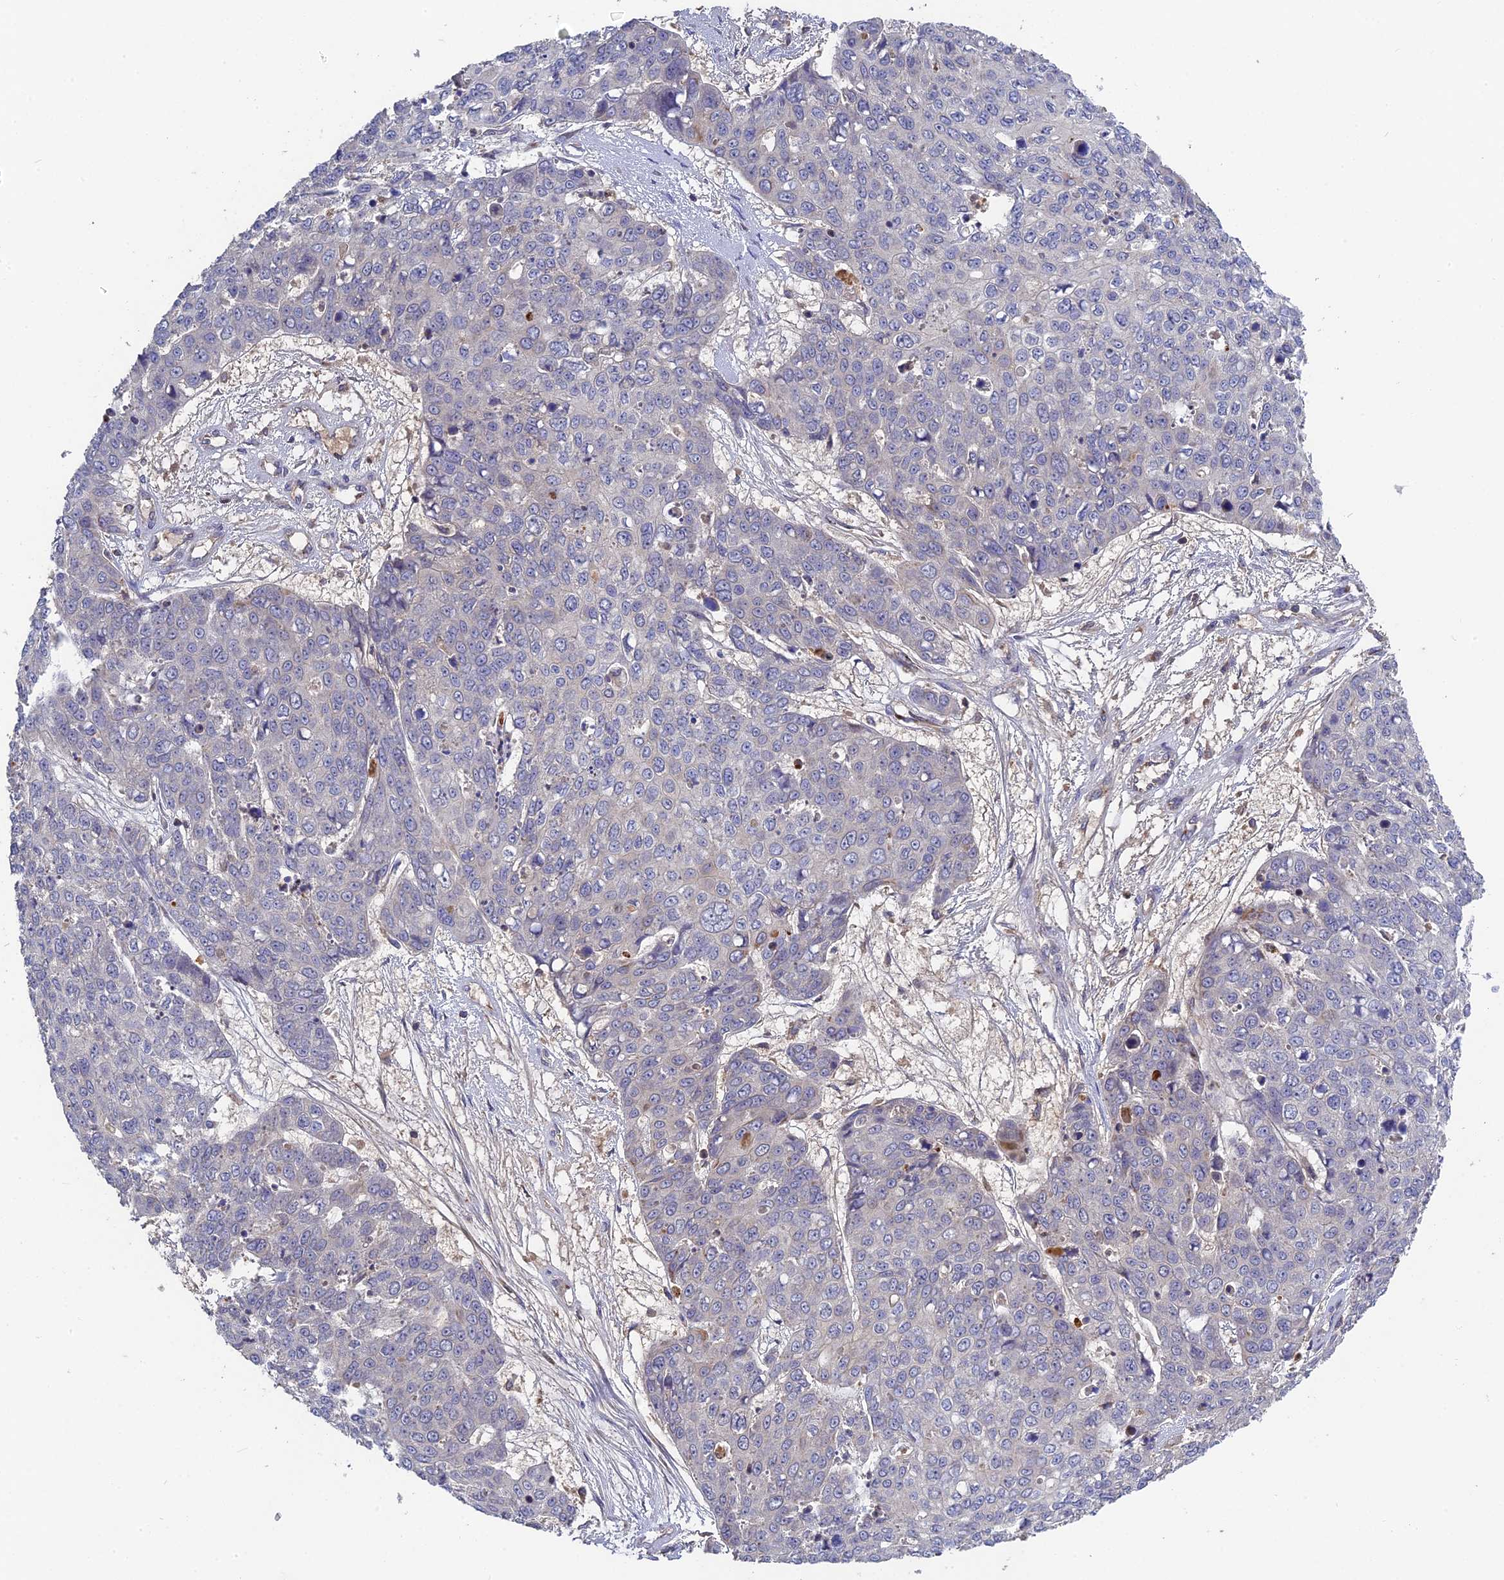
{"staining": {"intensity": "negative", "quantity": "none", "location": "none"}, "tissue": "skin cancer", "cell_type": "Tumor cells", "image_type": "cancer", "snomed": [{"axis": "morphology", "description": "Squamous cell carcinoma, NOS"}, {"axis": "topography", "description": "Skin"}], "caption": "DAB (3,3'-diaminobenzidine) immunohistochemical staining of human skin squamous cell carcinoma shows no significant expression in tumor cells.", "gene": "RPIA", "patient": {"sex": "male", "age": 71}}